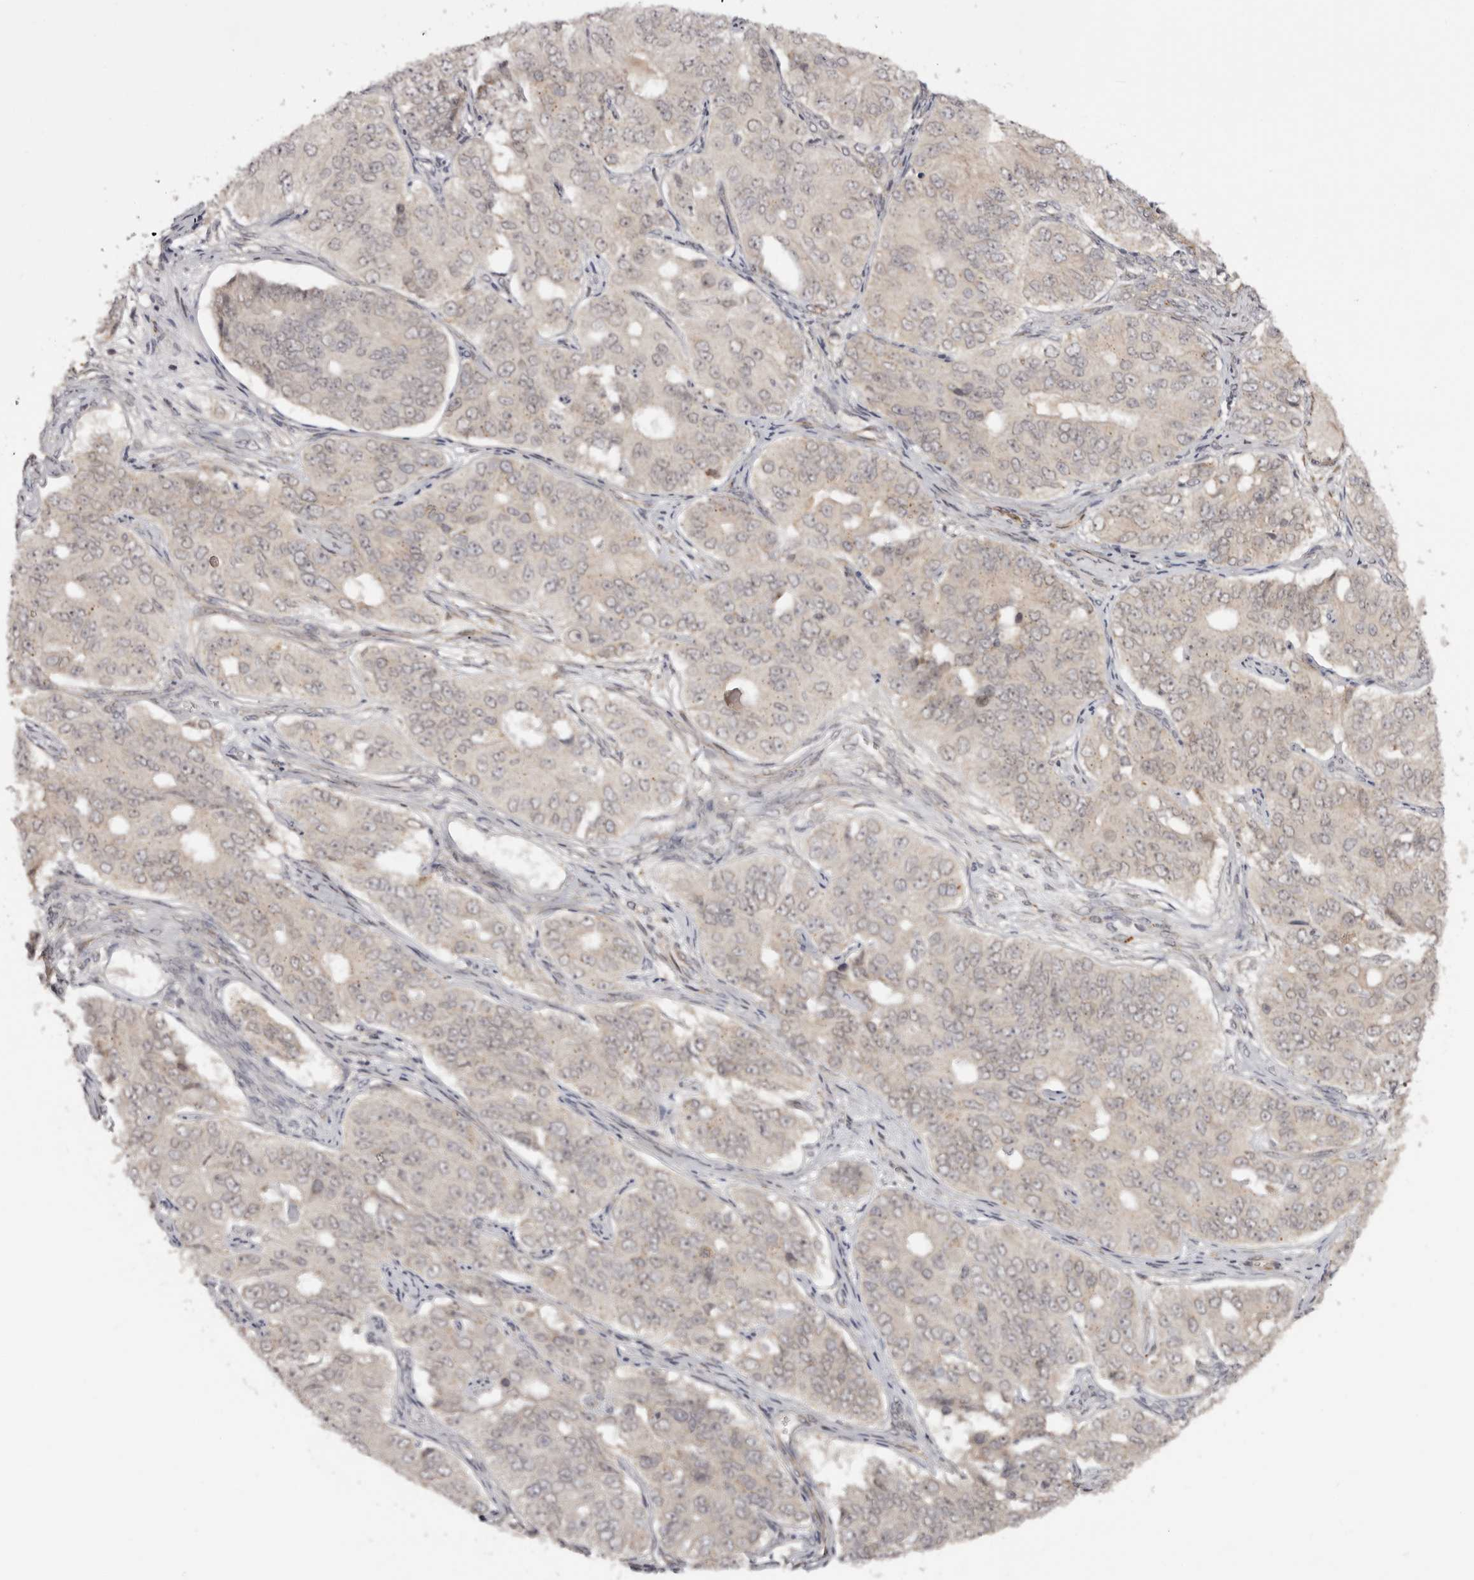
{"staining": {"intensity": "weak", "quantity": ">75%", "location": "nuclear"}, "tissue": "ovarian cancer", "cell_type": "Tumor cells", "image_type": "cancer", "snomed": [{"axis": "morphology", "description": "Carcinoma, endometroid"}, {"axis": "topography", "description": "Ovary"}], "caption": "DAB immunohistochemical staining of endometroid carcinoma (ovarian) shows weak nuclear protein expression in approximately >75% of tumor cells.", "gene": "MICAL2", "patient": {"sex": "female", "age": 51}}